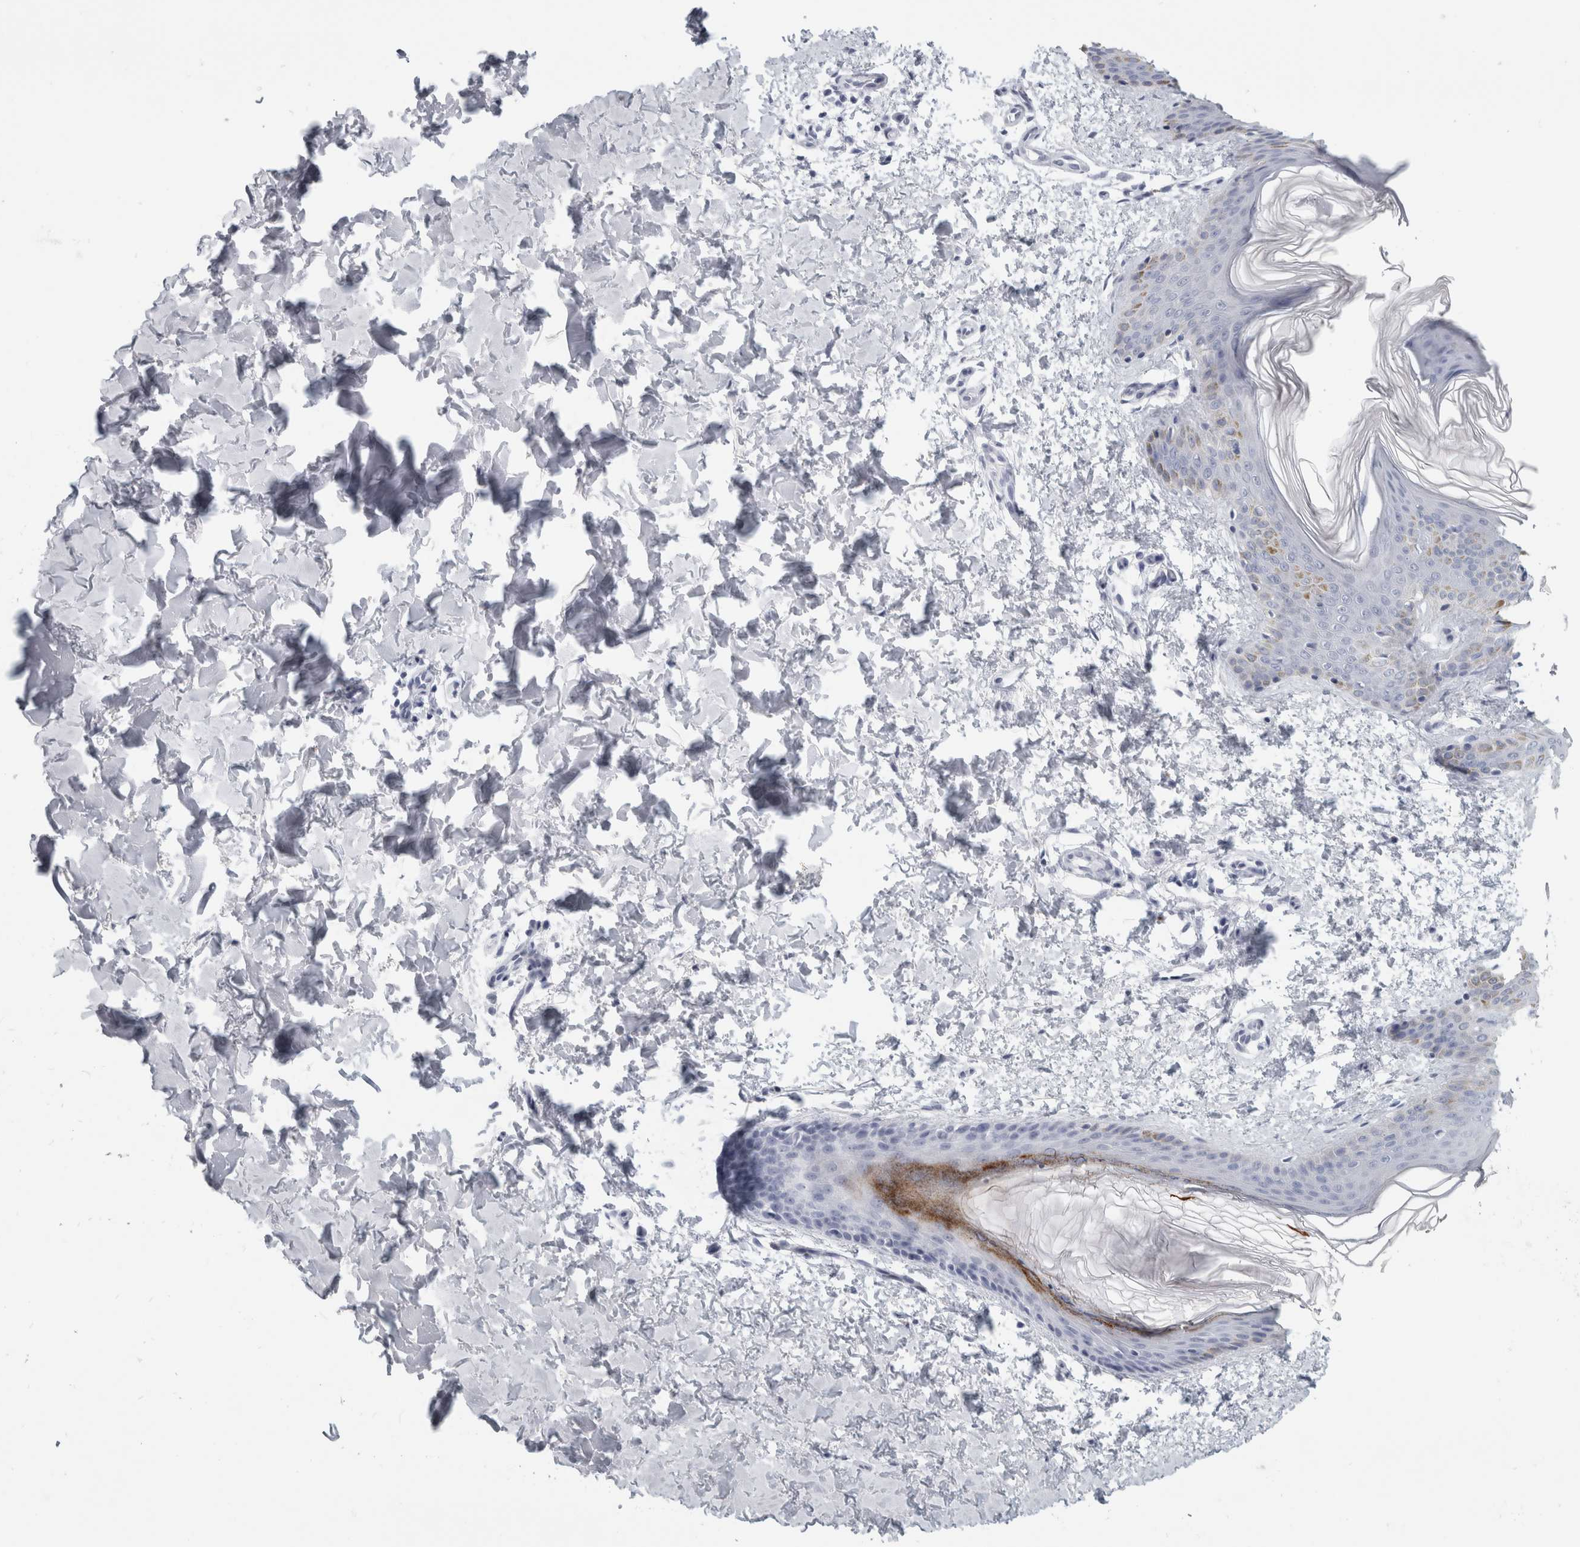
{"staining": {"intensity": "negative", "quantity": "none", "location": "none"}, "tissue": "skin", "cell_type": "Fibroblasts", "image_type": "normal", "snomed": [{"axis": "morphology", "description": "Normal tissue, NOS"}, {"axis": "morphology", "description": "Neoplasm, benign, NOS"}, {"axis": "topography", "description": "Skin"}, {"axis": "topography", "description": "Soft tissue"}], "caption": "The micrograph reveals no staining of fibroblasts in normal skin.", "gene": "CPE", "patient": {"sex": "male", "age": 26}}